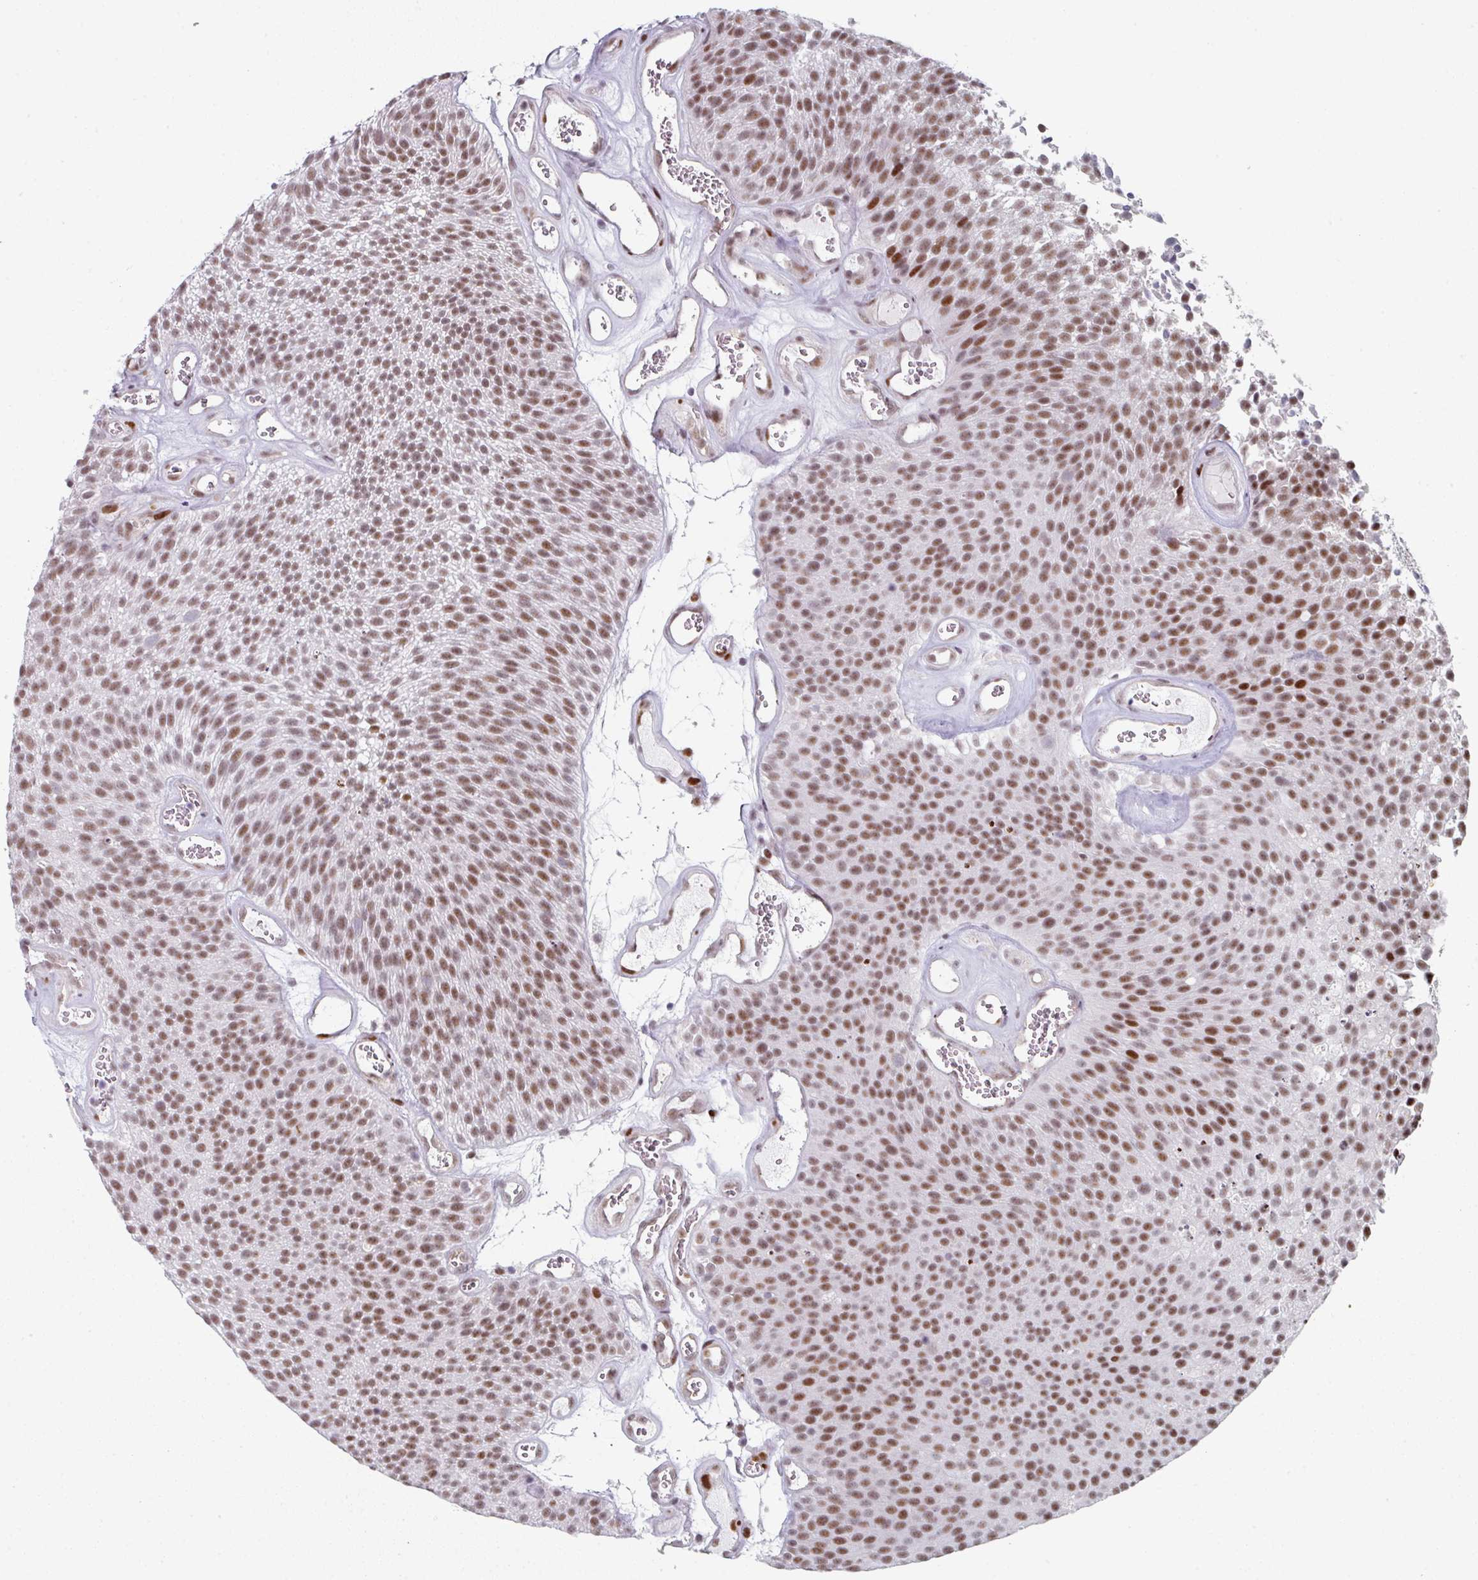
{"staining": {"intensity": "moderate", "quantity": ">75%", "location": "nuclear"}, "tissue": "urothelial cancer", "cell_type": "Tumor cells", "image_type": "cancer", "snomed": [{"axis": "morphology", "description": "Urothelial carcinoma, Low grade"}, {"axis": "topography", "description": "Urinary bladder"}], "caption": "Low-grade urothelial carcinoma was stained to show a protein in brown. There is medium levels of moderate nuclear staining in approximately >75% of tumor cells.", "gene": "SF3B5", "patient": {"sex": "female", "age": 79}}